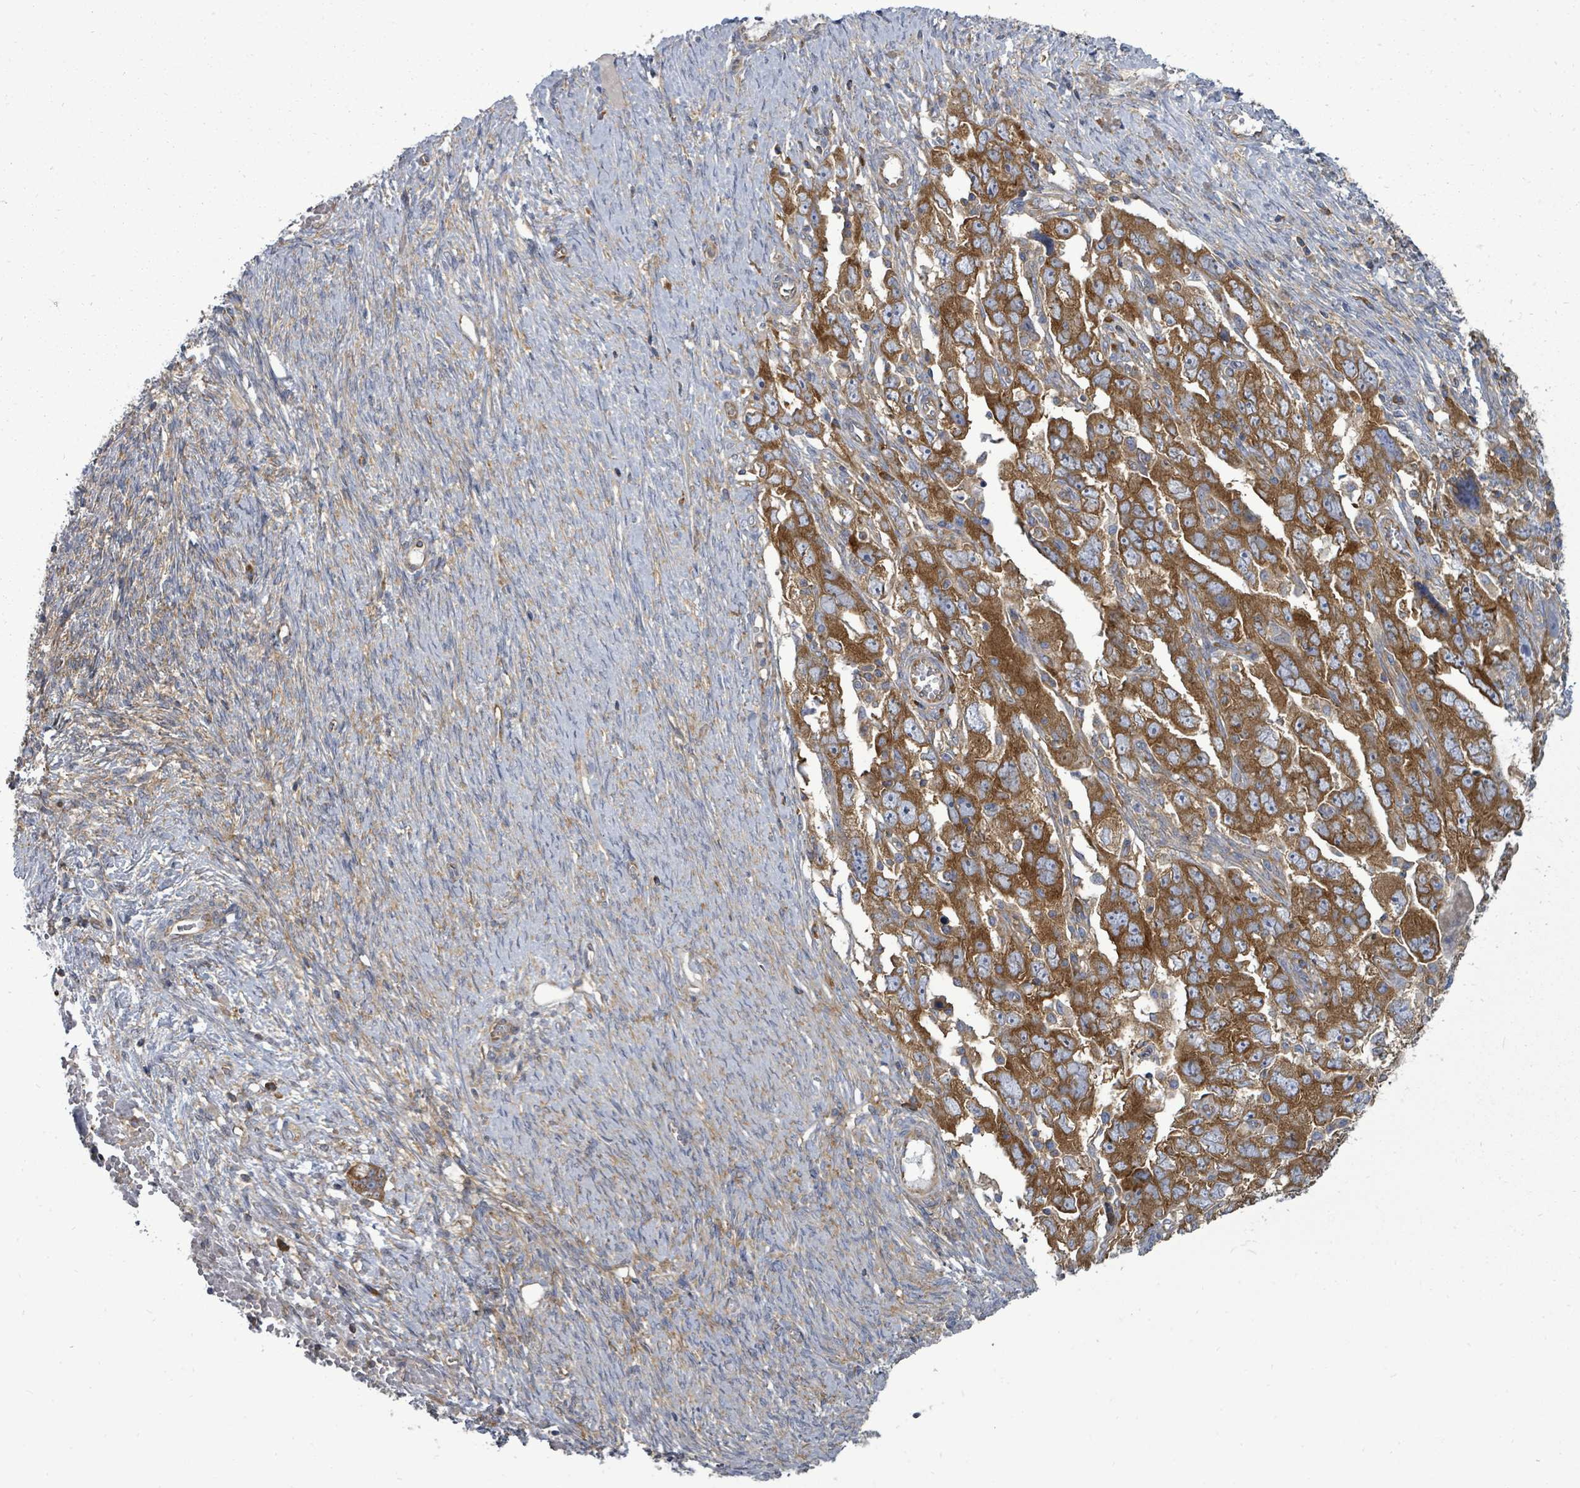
{"staining": {"intensity": "moderate", "quantity": ">75%", "location": "cytoplasmic/membranous"}, "tissue": "ovarian cancer", "cell_type": "Tumor cells", "image_type": "cancer", "snomed": [{"axis": "morphology", "description": "Carcinoma, NOS"}, {"axis": "morphology", "description": "Cystadenocarcinoma, serous, NOS"}, {"axis": "topography", "description": "Ovary"}], "caption": "Immunohistochemistry (IHC) of human ovarian cancer (carcinoma) shows medium levels of moderate cytoplasmic/membranous expression in about >75% of tumor cells.", "gene": "EIF3C", "patient": {"sex": "female", "age": 69}}